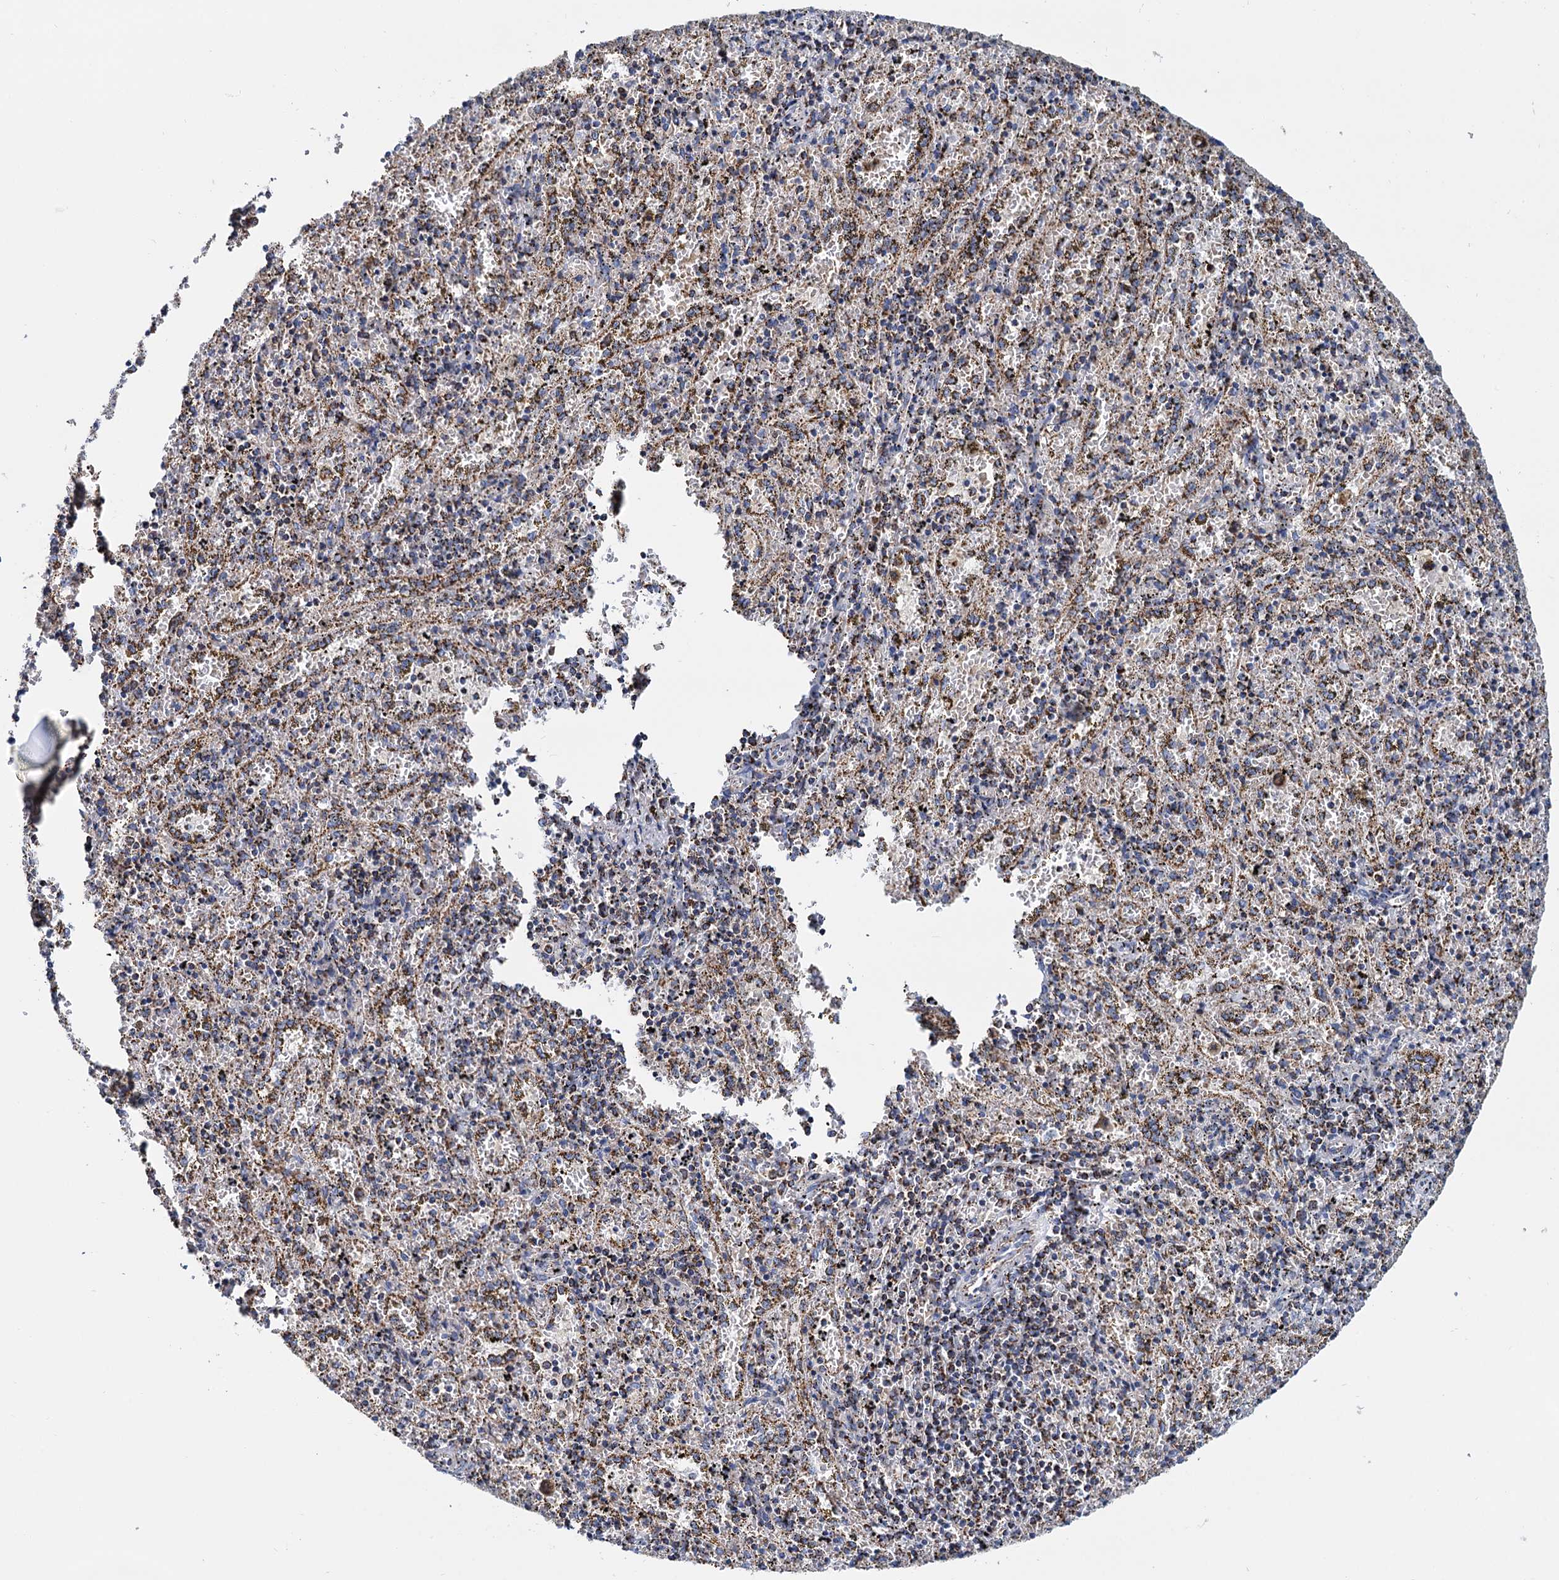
{"staining": {"intensity": "moderate", "quantity": "<25%", "location": "cytoplasmic/membranous"}, "tissue": "spleen", "cell_type": "Cells in red pulp", "image_type": "normal", "snomed": [{"axis": "morphology", "description": "Normal tissue, NOS"}, {"axis": "topography", "description": "Spleen"}], "caption": "Immunohistochemistry (IHC) histopathology image of unremarkable spleen: spleen stained using immunohistochemistry reveals low levels of moderate protein expression localized specifically in the cytoplasmic/membranous of cells in red pulp, appearing as a cytoplasmic/membranous brown color.", "gene": "CCP110", "patient": {"sex": "male", "age": 11}}